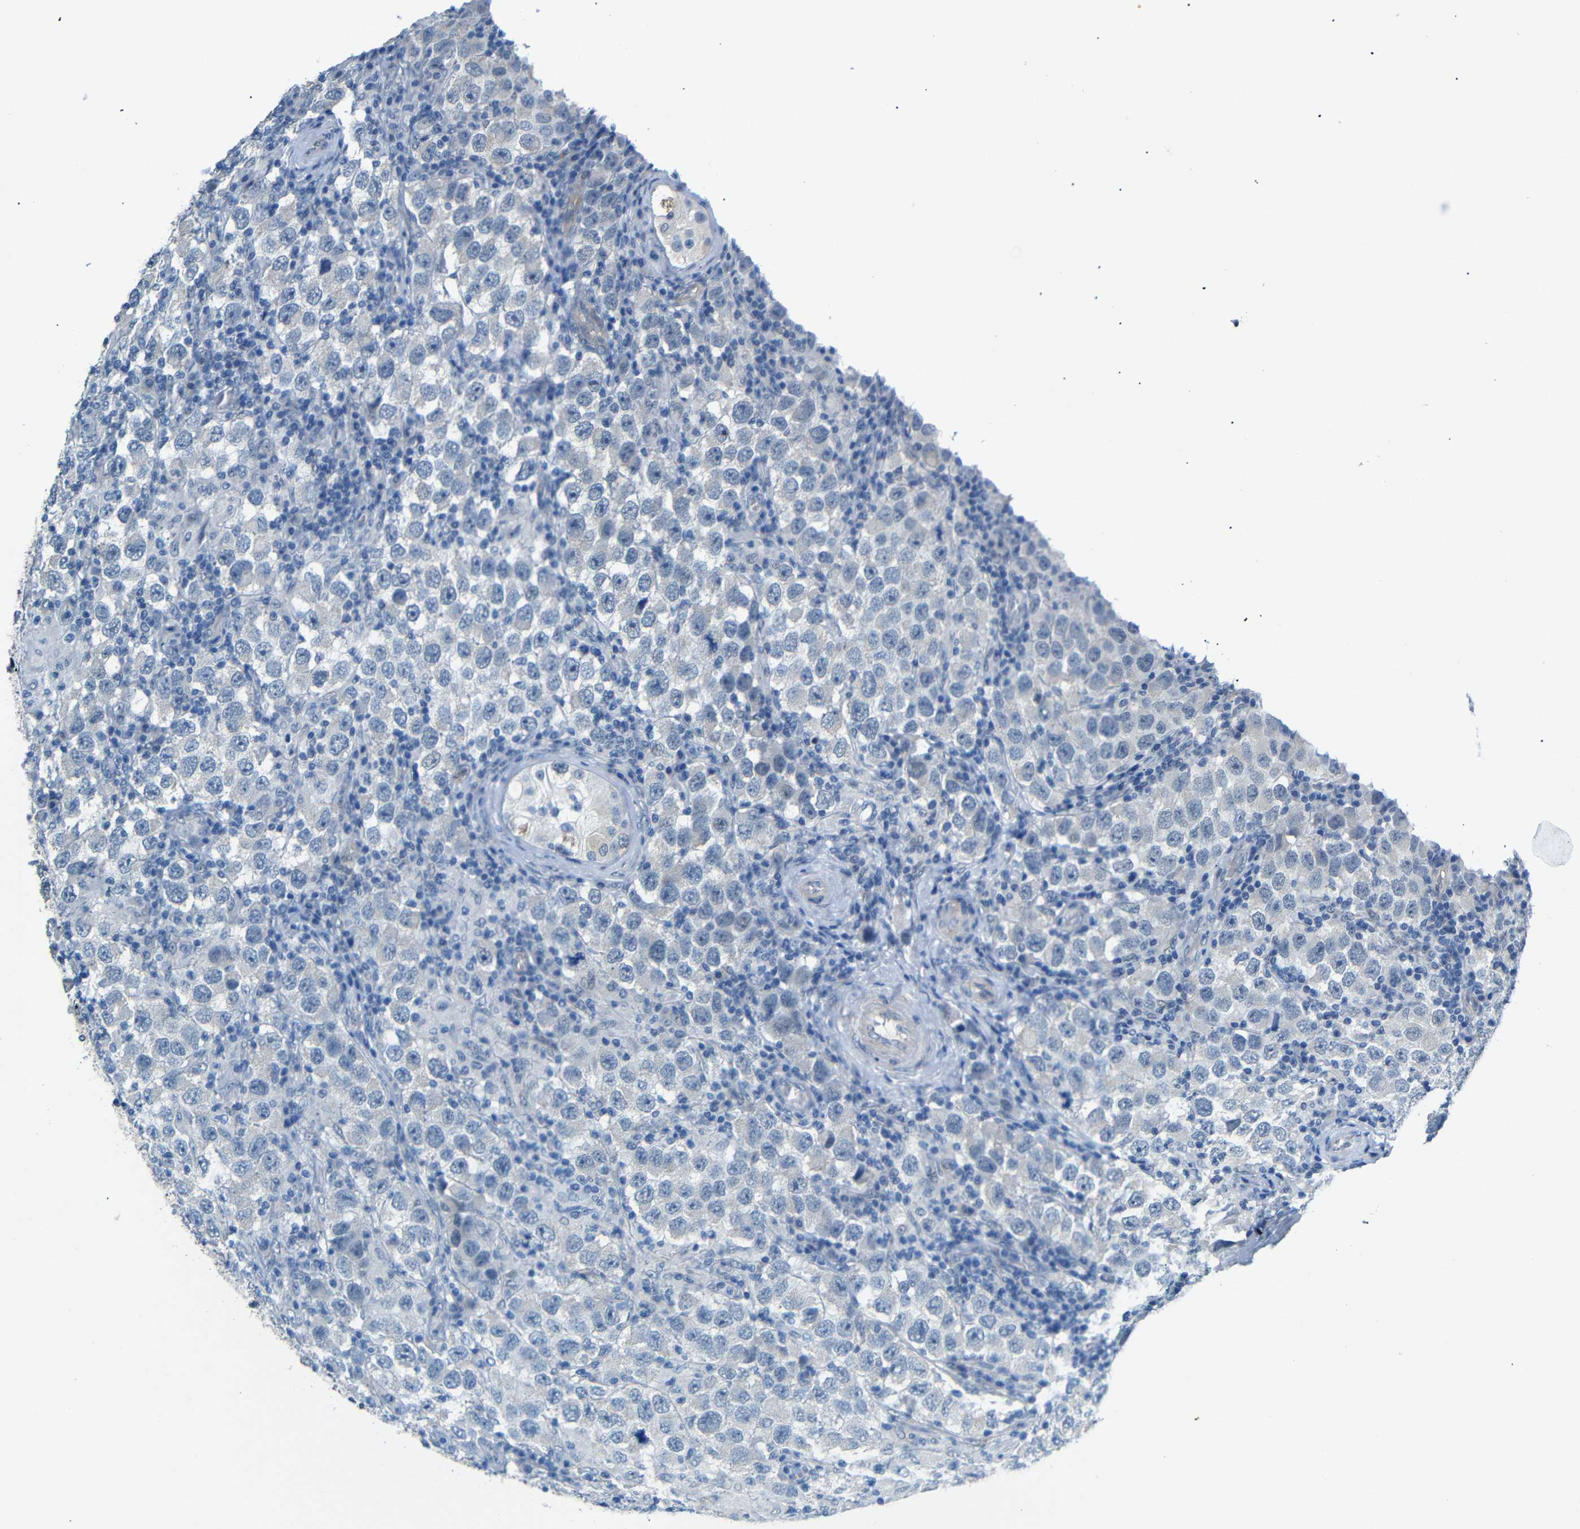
{"staining": {"intensity": "negative", "quantity": "none", "location": "none"}, "tissue": "testis cancer", "cell_type": "Tumor cells", "image_type": "cancer", "snomed": [{"axis": "morphology", "description": "Carcinoma, Embryonal, NOS"}, {"axis": "topography", "description": "Testis"}], "caption": "Immunohistochemistry (IHC) micrograph of neoplastic tissue: testis cancer stained with DAB shows no significant protein positivity in tumor cells.", "gene": "GPR158", "patient": {"sex": "male", "age": 21}}